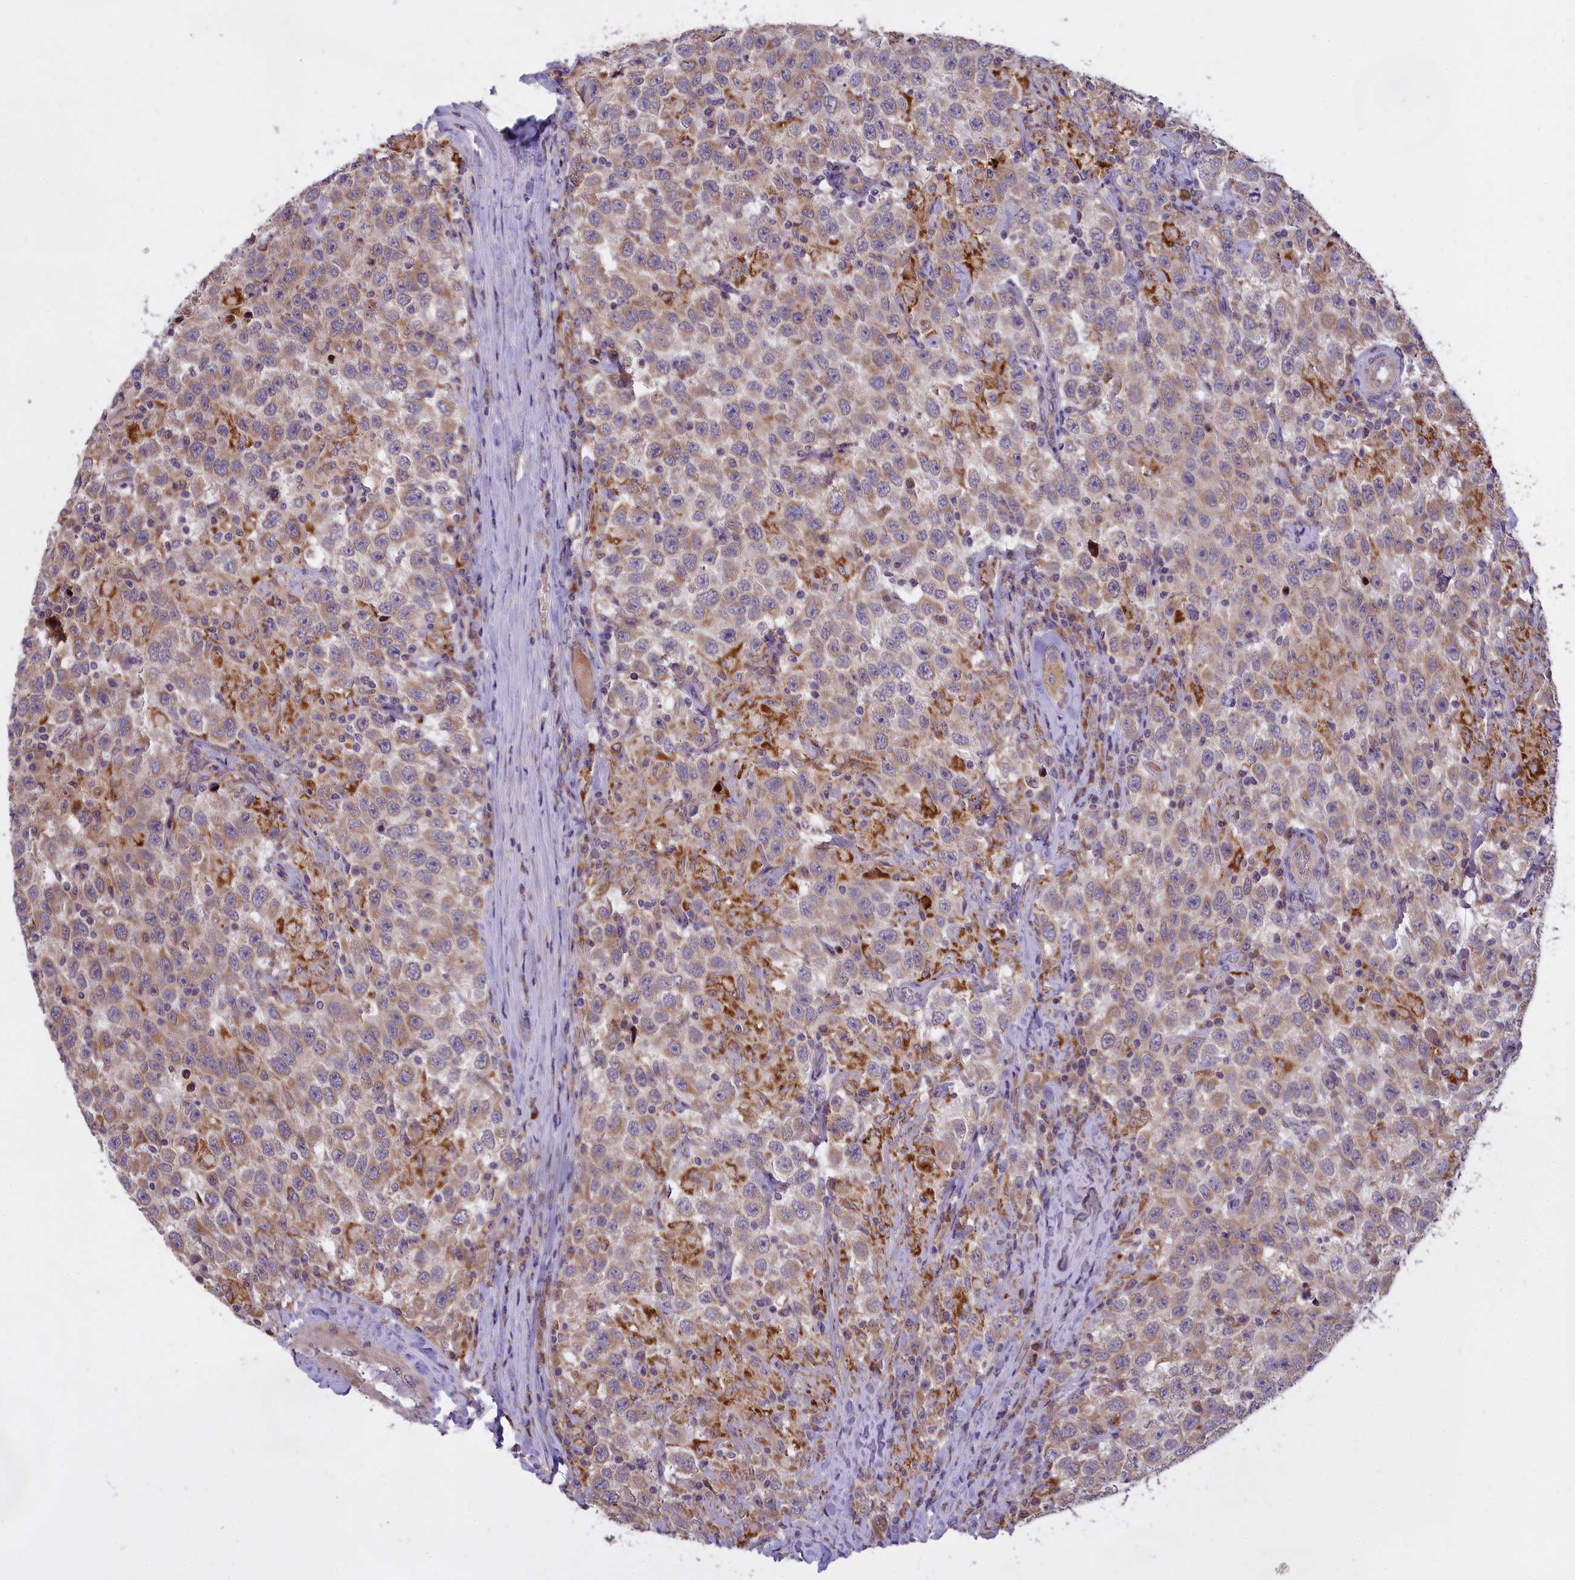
{"staining": {"intensity": "weak", "quantity": "25%-75%", "location": "cytoplasmic/membranous"}, "tissue": "testis cancer", "cell_type": "Tumor cells", "image_type": "cancer", "snomed": [{"axis": "morphology", "description": "Seminoma, NOS"}, {"axis": "topography", "description": "Testis"}], "caption": "Weak cytoplasmic/membranous protein staining is appreciated in approximately 25%-75% of tumor cells in testis cancer (seminoma).", "gene": "MEMO1", "patient": {"sex": "male", "age": 41}}